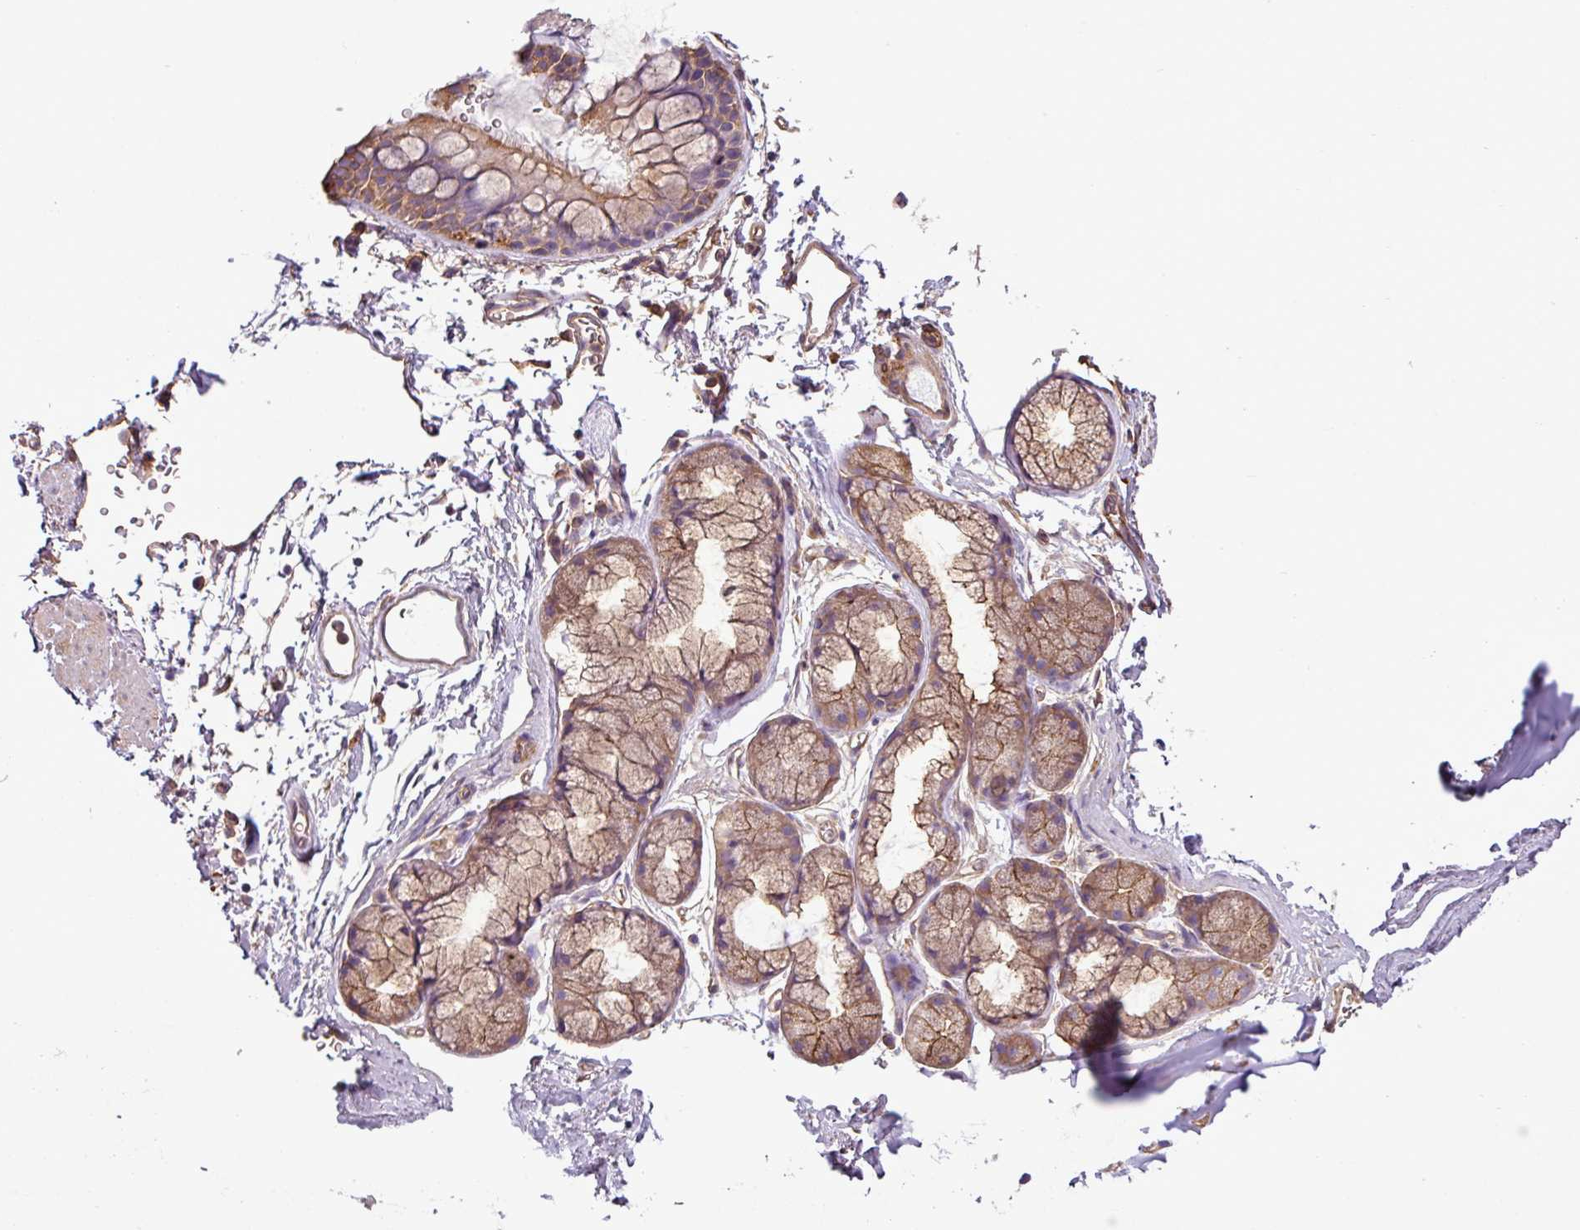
{"staining": {"intensity": "moderate", "quantity": ">75%", "location": "cytoplasmic/membranous"}, "tissue": "soft tissue", "cell_type": "Chondrocytes", "image_type": "normal", "snomed": [{"axis": "morphology", "description": "Normal tissue, NOS"}, {"axis": "topography", "description": "Lymph node"}, {"axis": "topography", "description": "Cartilage tissue"}, {"axis": "topography", "description": "Bronchus"}], "caption": "The immunohistochemical stain labels moderate cytoplasmic/membranous staining in chondrocytes of unremarkable soft tissue. (DAB (3,3'-diaminobenzidine) = brown stain, brightfield microscopy at high magnification).", "gene": "PACSIN2", "patient": {"sex": "female", "age": 70}}